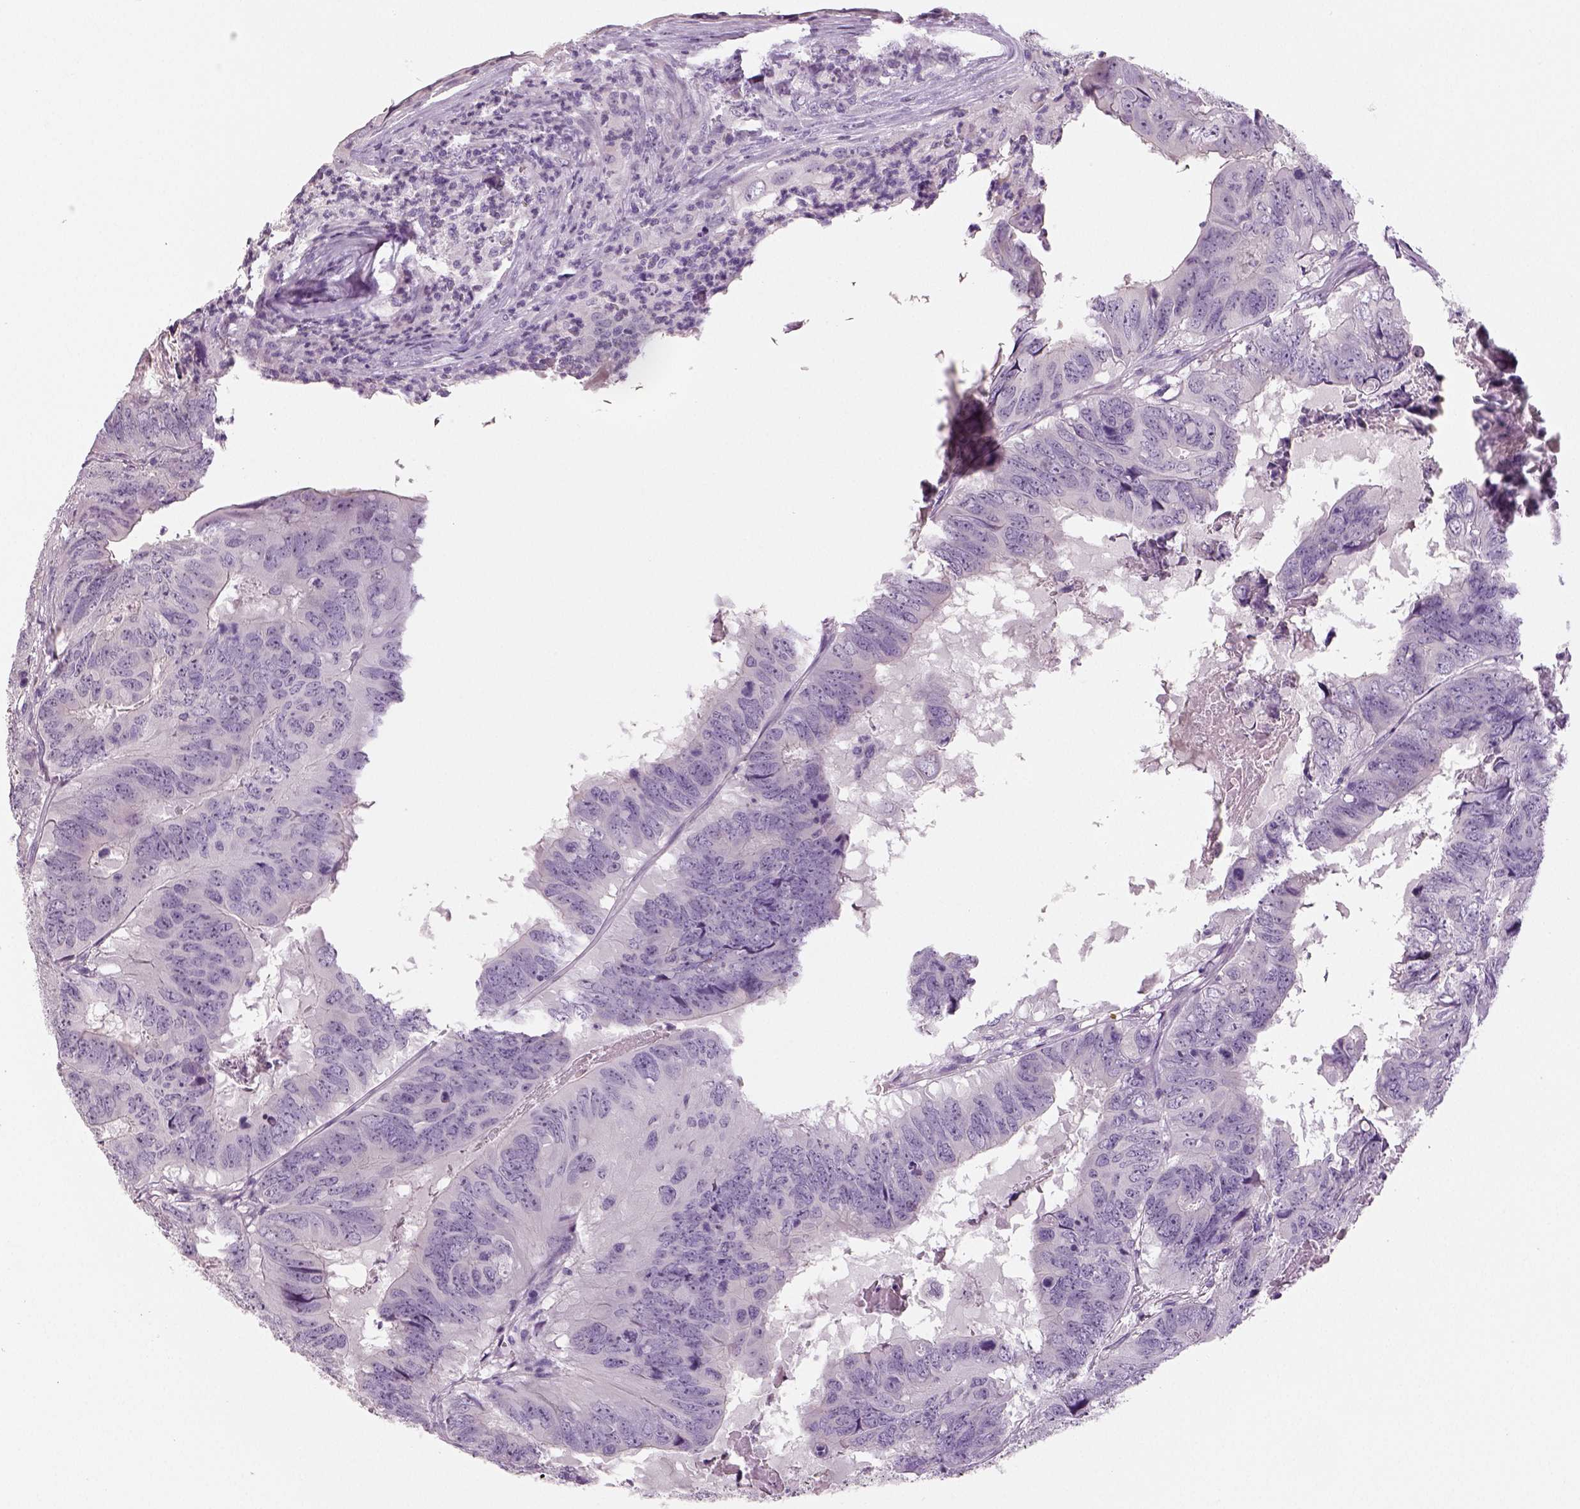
{"staining": {"intensity": "negative", "quantity": "none", "location": "none"}, "tissue": "colorectal cancer", "cell_type": "Tumor cells", "image_type": "cancer", "snomed": [{"axis": "morphology", "description": "Adenocarcinoma, NOS"}, {"axis": "topography", "description": "Colon"}], "caption": "Immunohistochemical staining of colorectal adenocarcinoma demonstrates no significant staining in tumor cells.", "gene": "TSPAN7", "patient": {"sex": "male", "age": 79}}